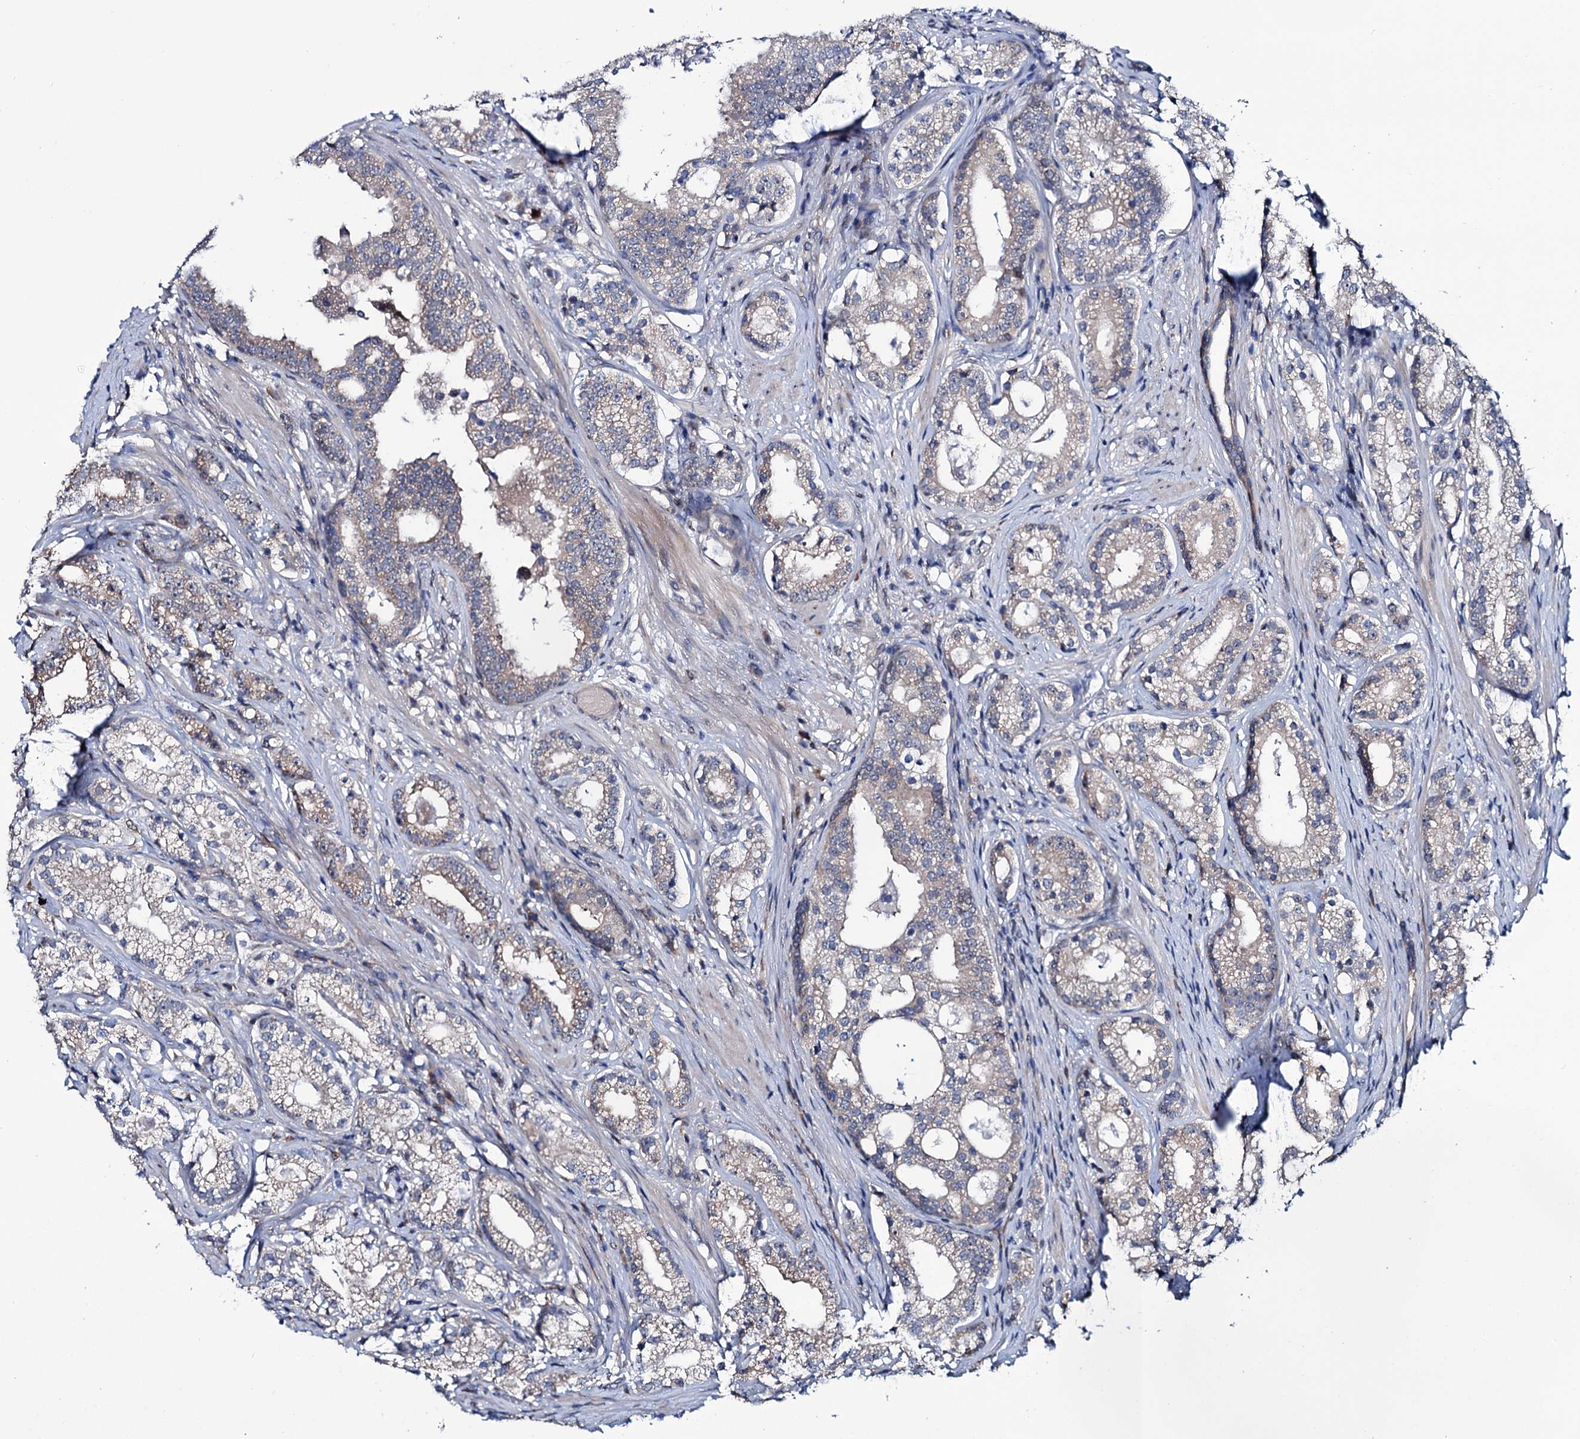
{"staining": {"intensity": "weak", "quantity": "<25%", "location": "cytoplasmic/membranous"}, "tissue": "prostate cancer", "cell_type": "Tumor cells", "image_type": "cancer", "snomed": [{"axis": "morphology", "description": "Adenocarcinoma, High grade"}, {"axis": "topography", "description": "Prostate"}], "caption": "Image shows no protein expression in tumor cells of prostate cancer (high-grade adenocarcinoma) tissue.", "gene": "EYA4", "patient": {"sex": "male", "age": 69}}